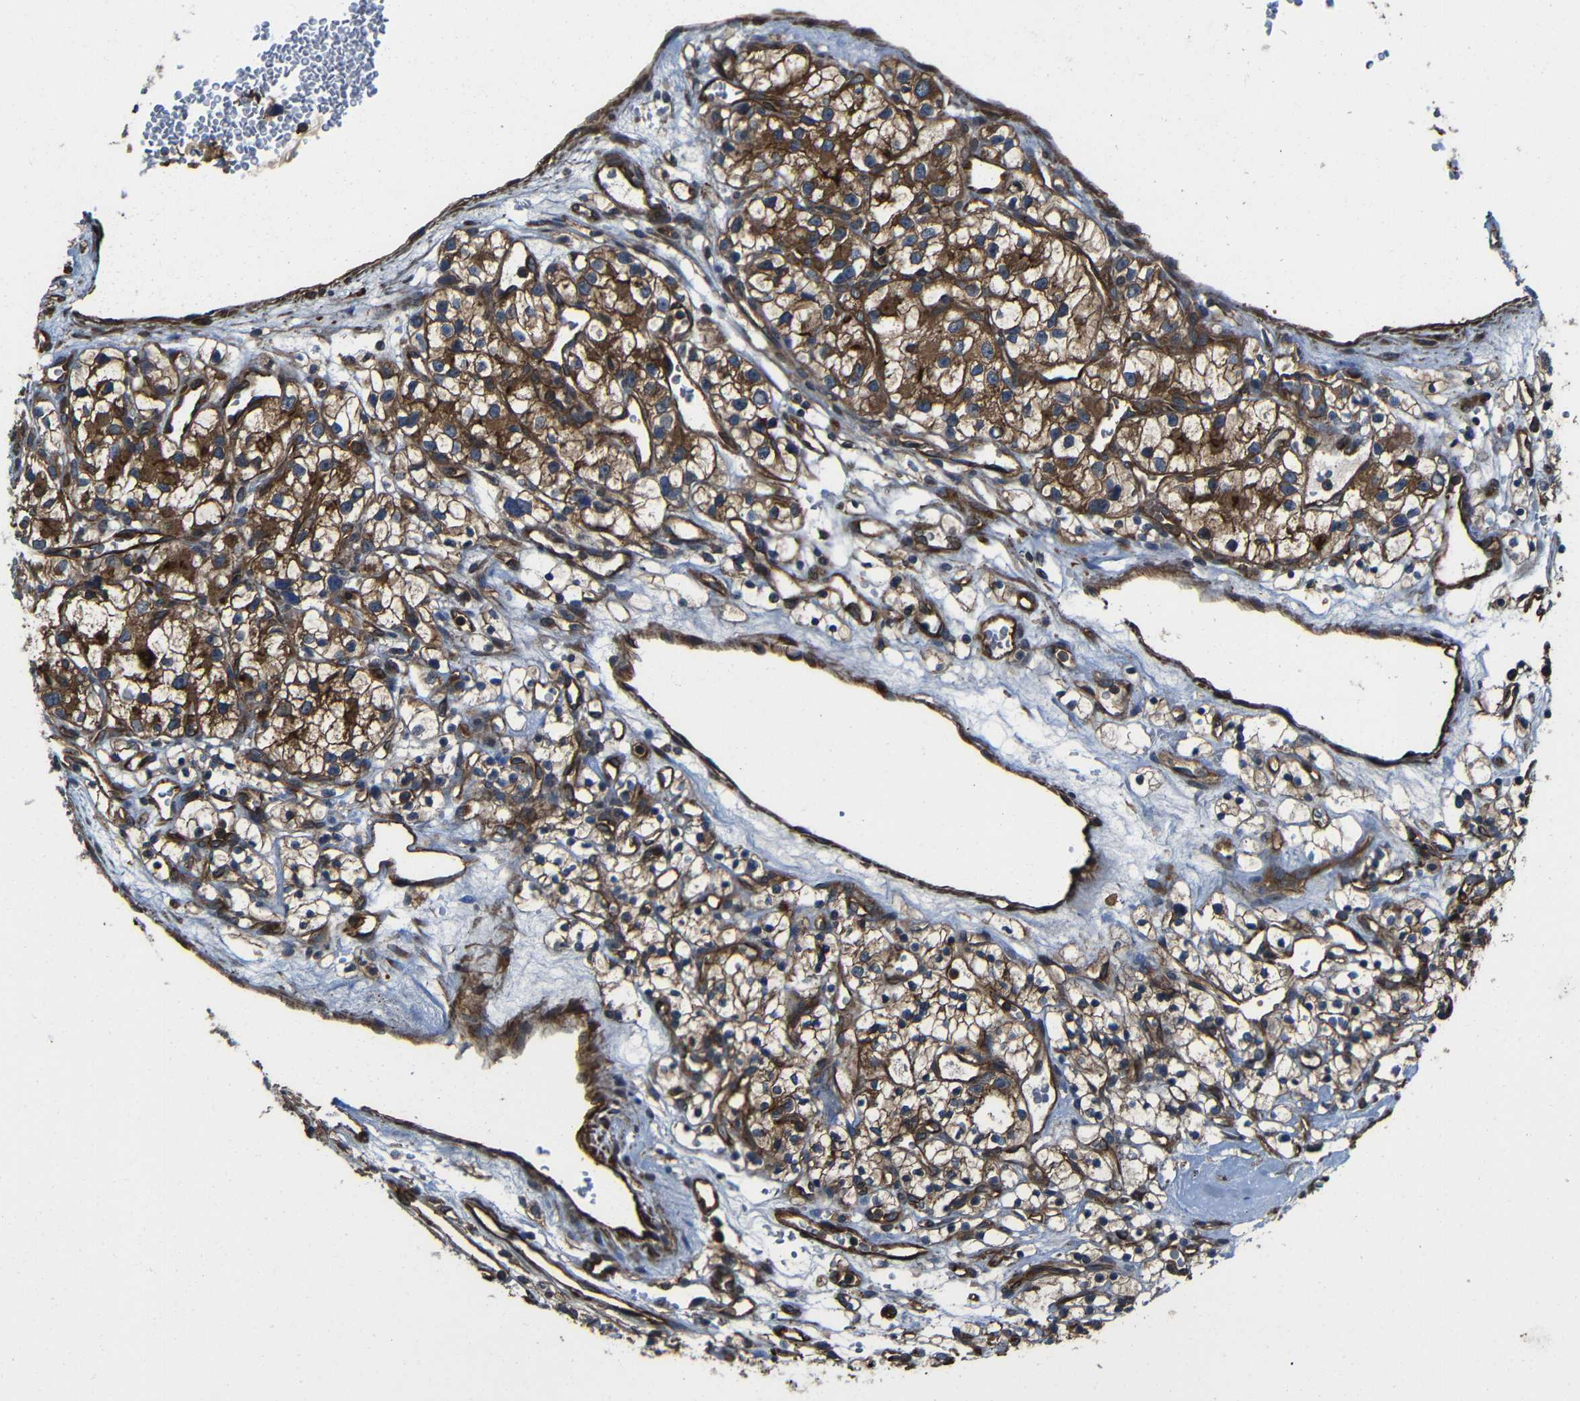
{"staining": {"intensity": "strong", "quantity": ">75%", "location": "cytoplasmic/membranous"}, "tissue": "renal cancer", "cell_type": "Tumor cells", "image_type": "cancer", "snomed": [{"axis": "morphology", "description": "Adenocarcinoma, NOS"}, {"axis": "topography", "description": "Kidney"}], "caption": "Immunohistochemical staining of human renal adenocarcinoma exhibits high levels of strong cytoplasmic/membranous staining in about >75% of tumor cells.", "gene": "PTCH1", "patient": {"sex": "female", "age": 57}}